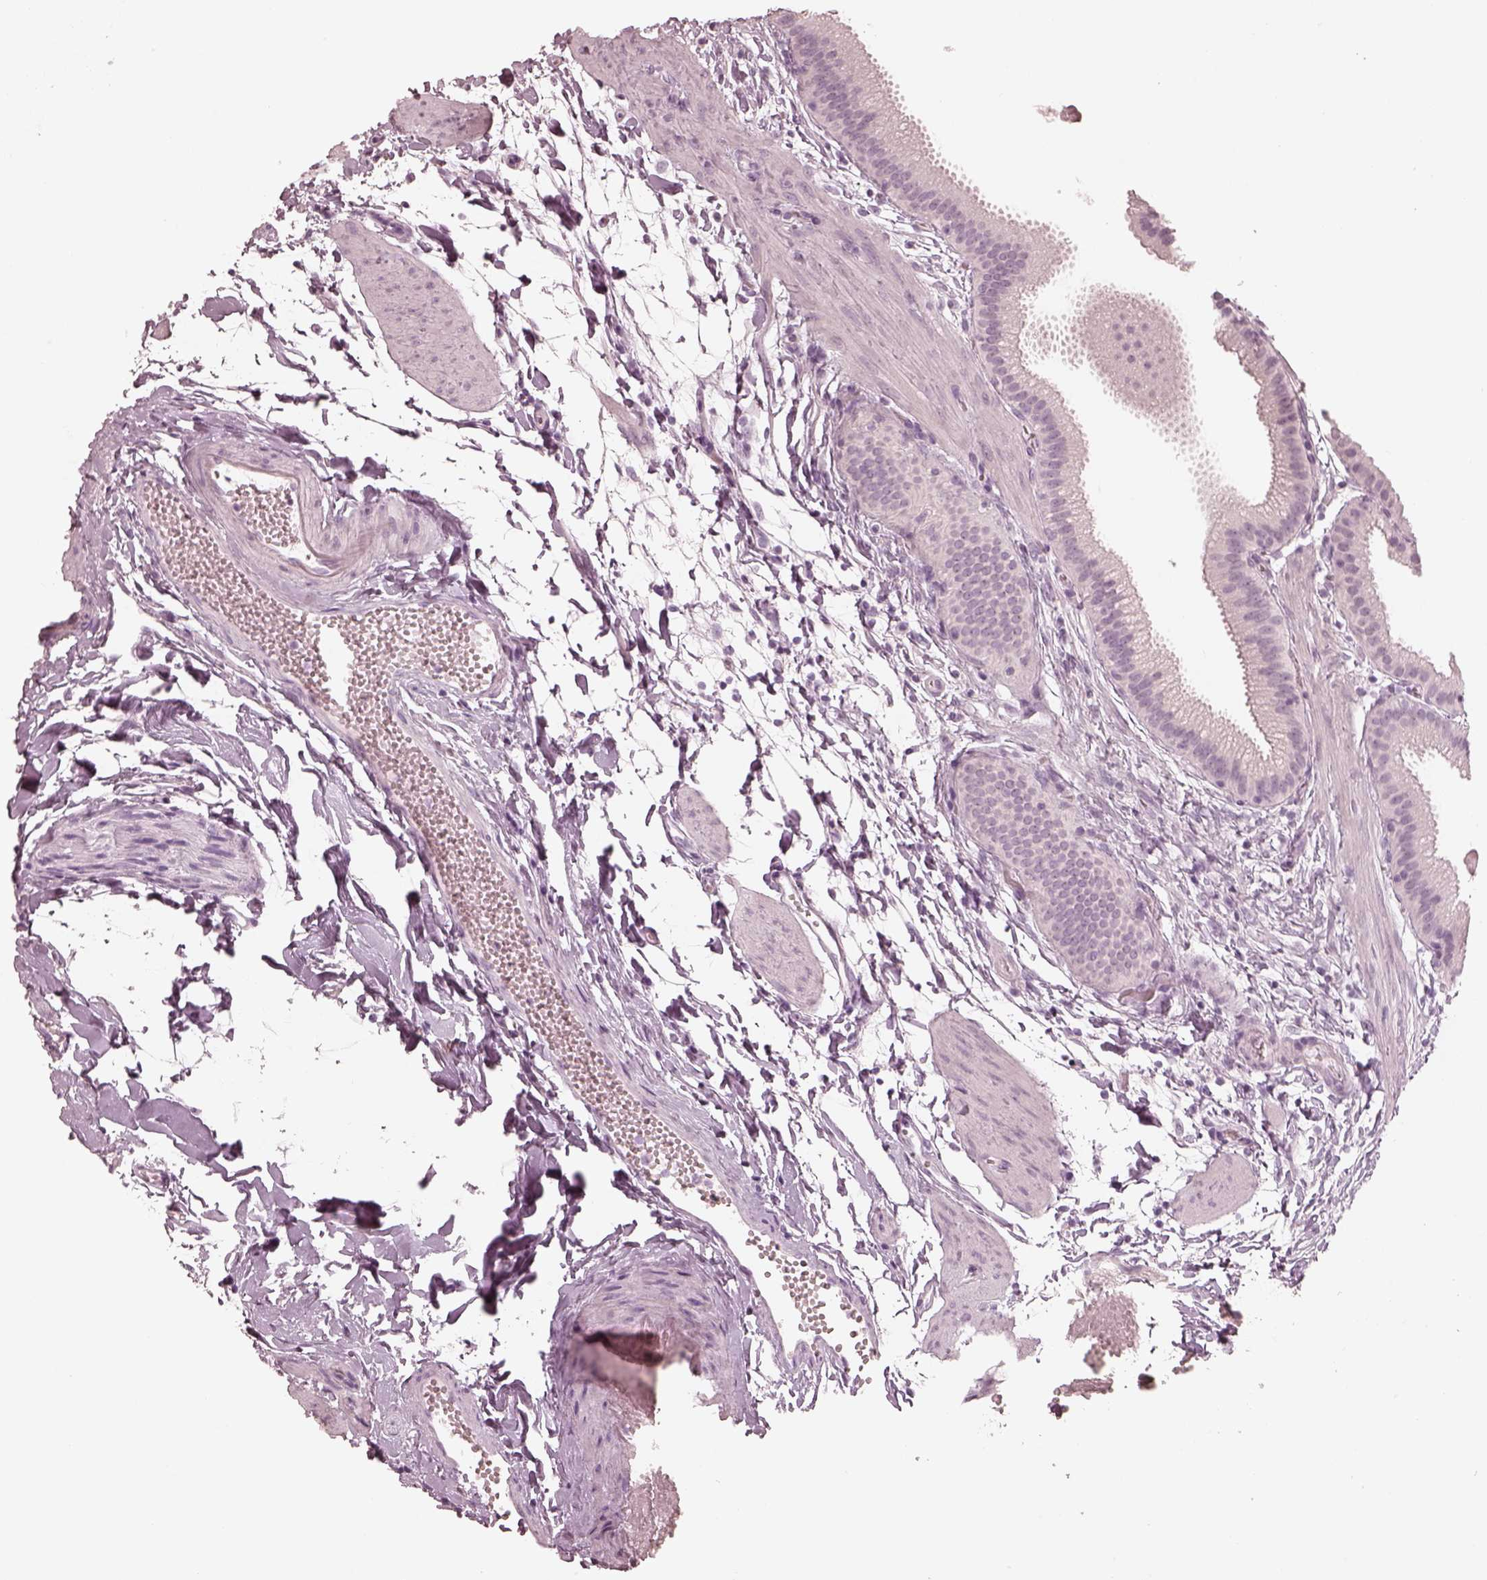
{"staining": {"intensity": "negative", "quantity": "none", "location": "none"}, "tissue": "gallbladder", "cell_type": "Glandular cells", "image_type": "normal", "snomed": [{"axis": "morphology", "description": "Normal tissue, NOS"}, {"axis": "topography", "description": "Gallbladder"}], "caption": "Protein analysis of unremarkable gallbladder displays no significant positivity in glandular cells.", "gene": "CALR3", "patient": {"sex": "female", "age": 63}}